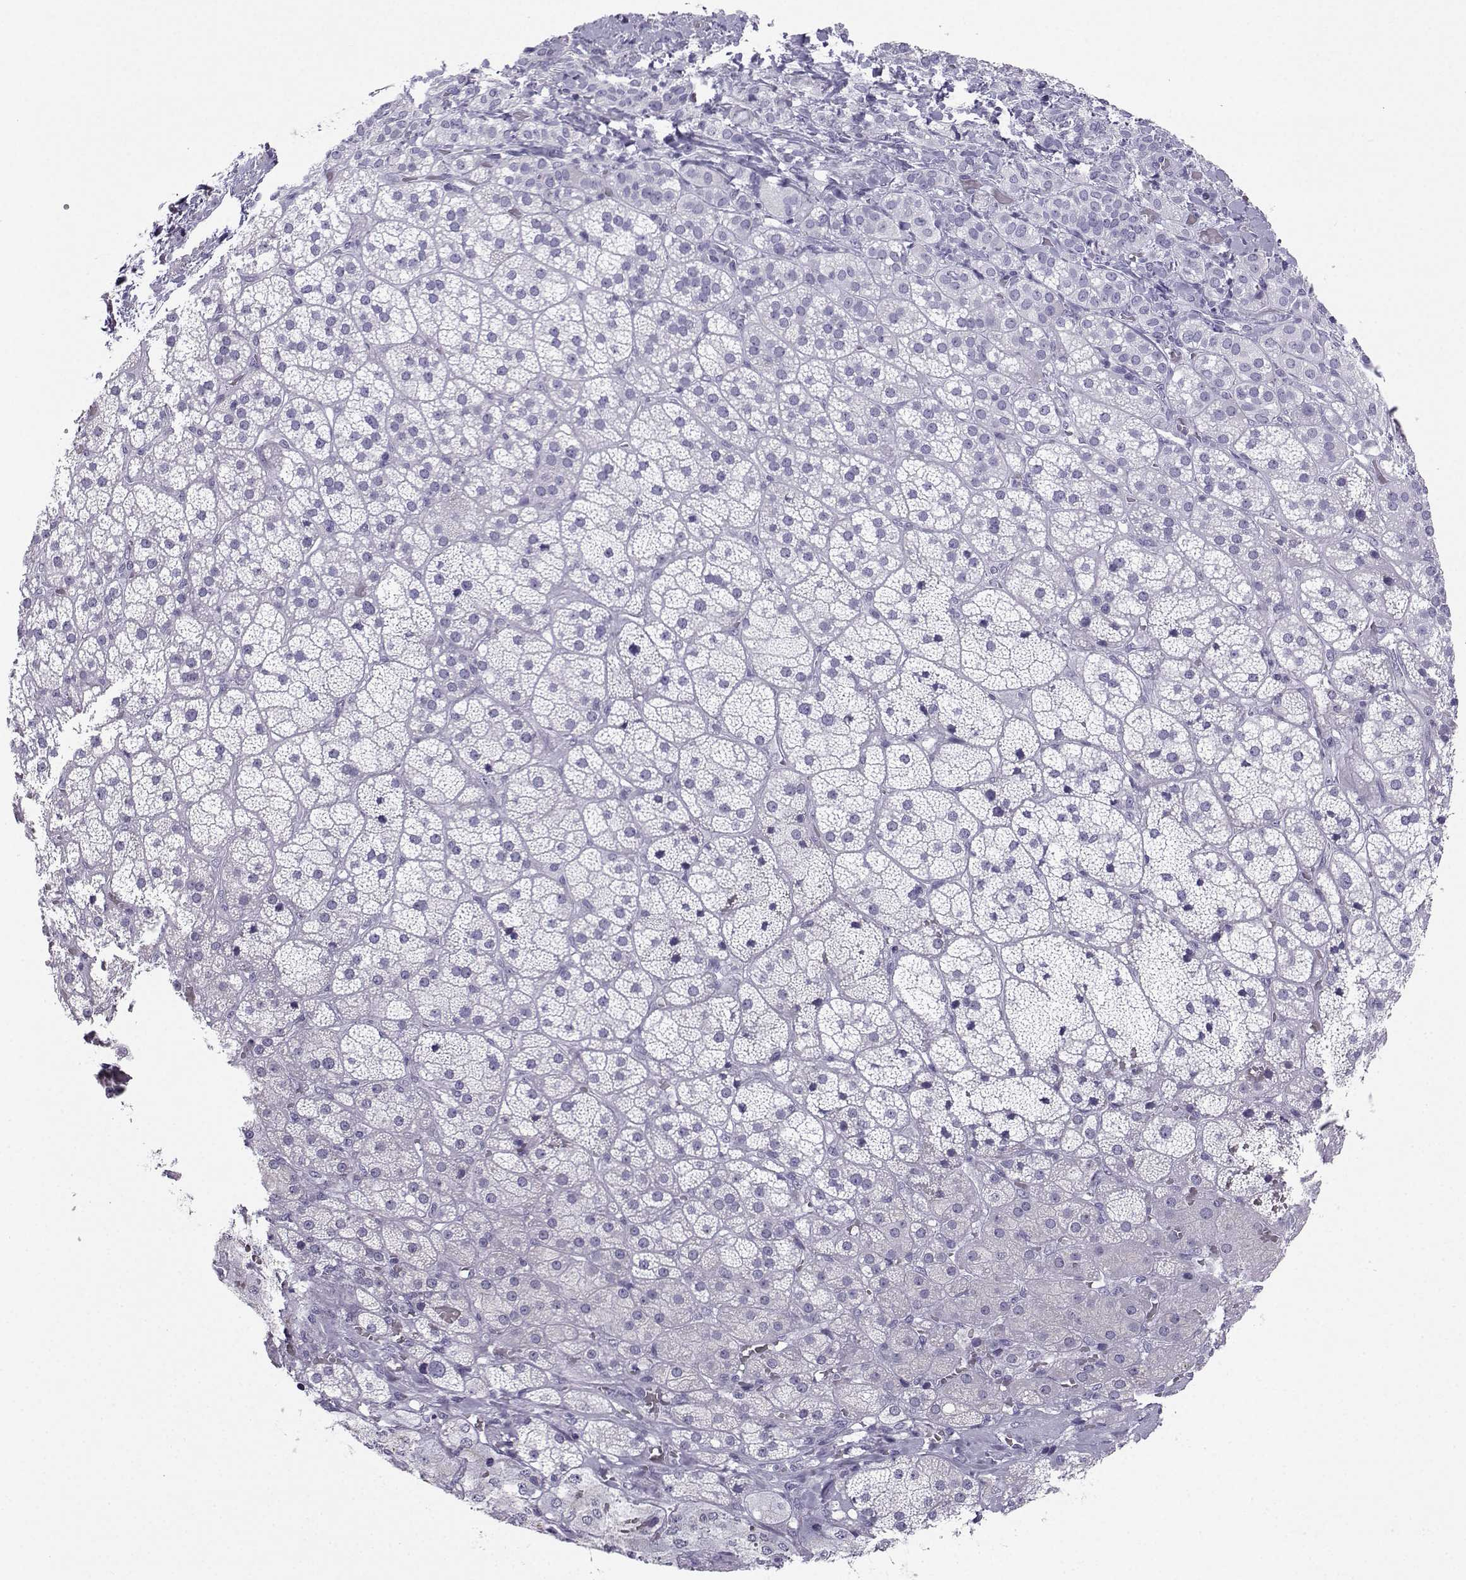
{"staining": {"intensity": "negative", "quantity": "none", "location": "none"}, "tissue": "adrenal gland", "cell_type": "Glandular cells", "image_type": "normal", "snomed": [{"axis": "morphology", "description": "Normal tissue, NOS"}, {"axis": "topography", "description": "Adrenal gland"}], "caption": "Immunohistochemistry (IHC) photomicrograph of benign adrenal gland: adrenal gland stained with DAB exhibits no significant protein staining in glandular cells. Brightfield microscopy of IHC stained with DAB (3,3'-diaminobenzidine) (brown) and hematoxylin (blue), captured at high magnification.", "gene": "NEFL", "patient": {"sex": "male", "age": 57}}